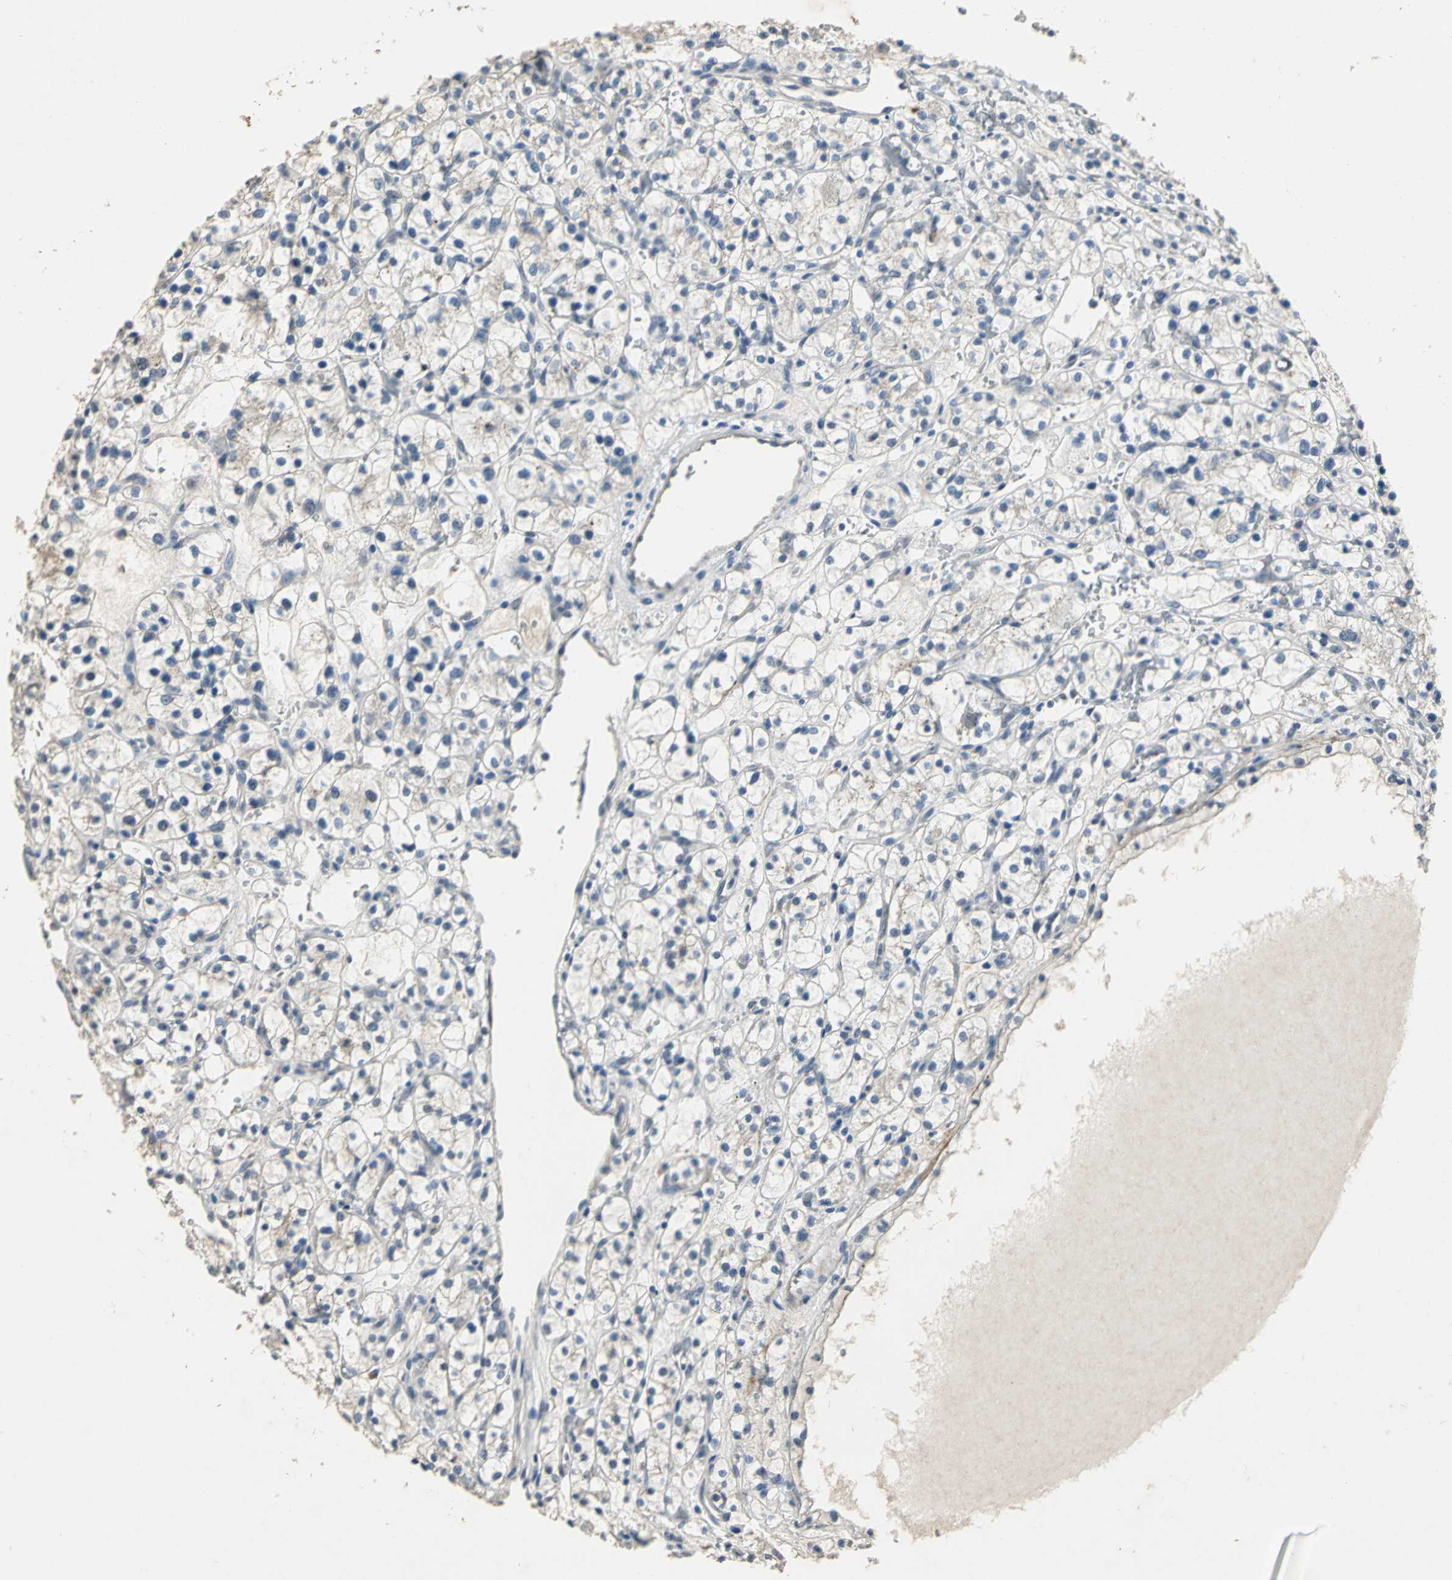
{"staining": {"intensity": "weak", "quantity": "25%-75%", "location": "cytoplasmic/membranous"}, "tissue": "renal cancer", "cell_type": "Tumor cells", "image_type": "cancer", "snomed": [{"axis": "morphology", "description": "Adenocarcinoma, NOS"}, {"axis": "topography", "description": "Kidney"}], "caption": "Immunohistochemistry (DAB (3,3'-diaminobenzidine)) staining of renal cancer (adenocarcinoma) shows weak cytoplasmic/membranous protein expression in approximately 25%-75% of tumor cells.", "gene": "OCLN", "patient": {"sex": "female", "age": 60}}